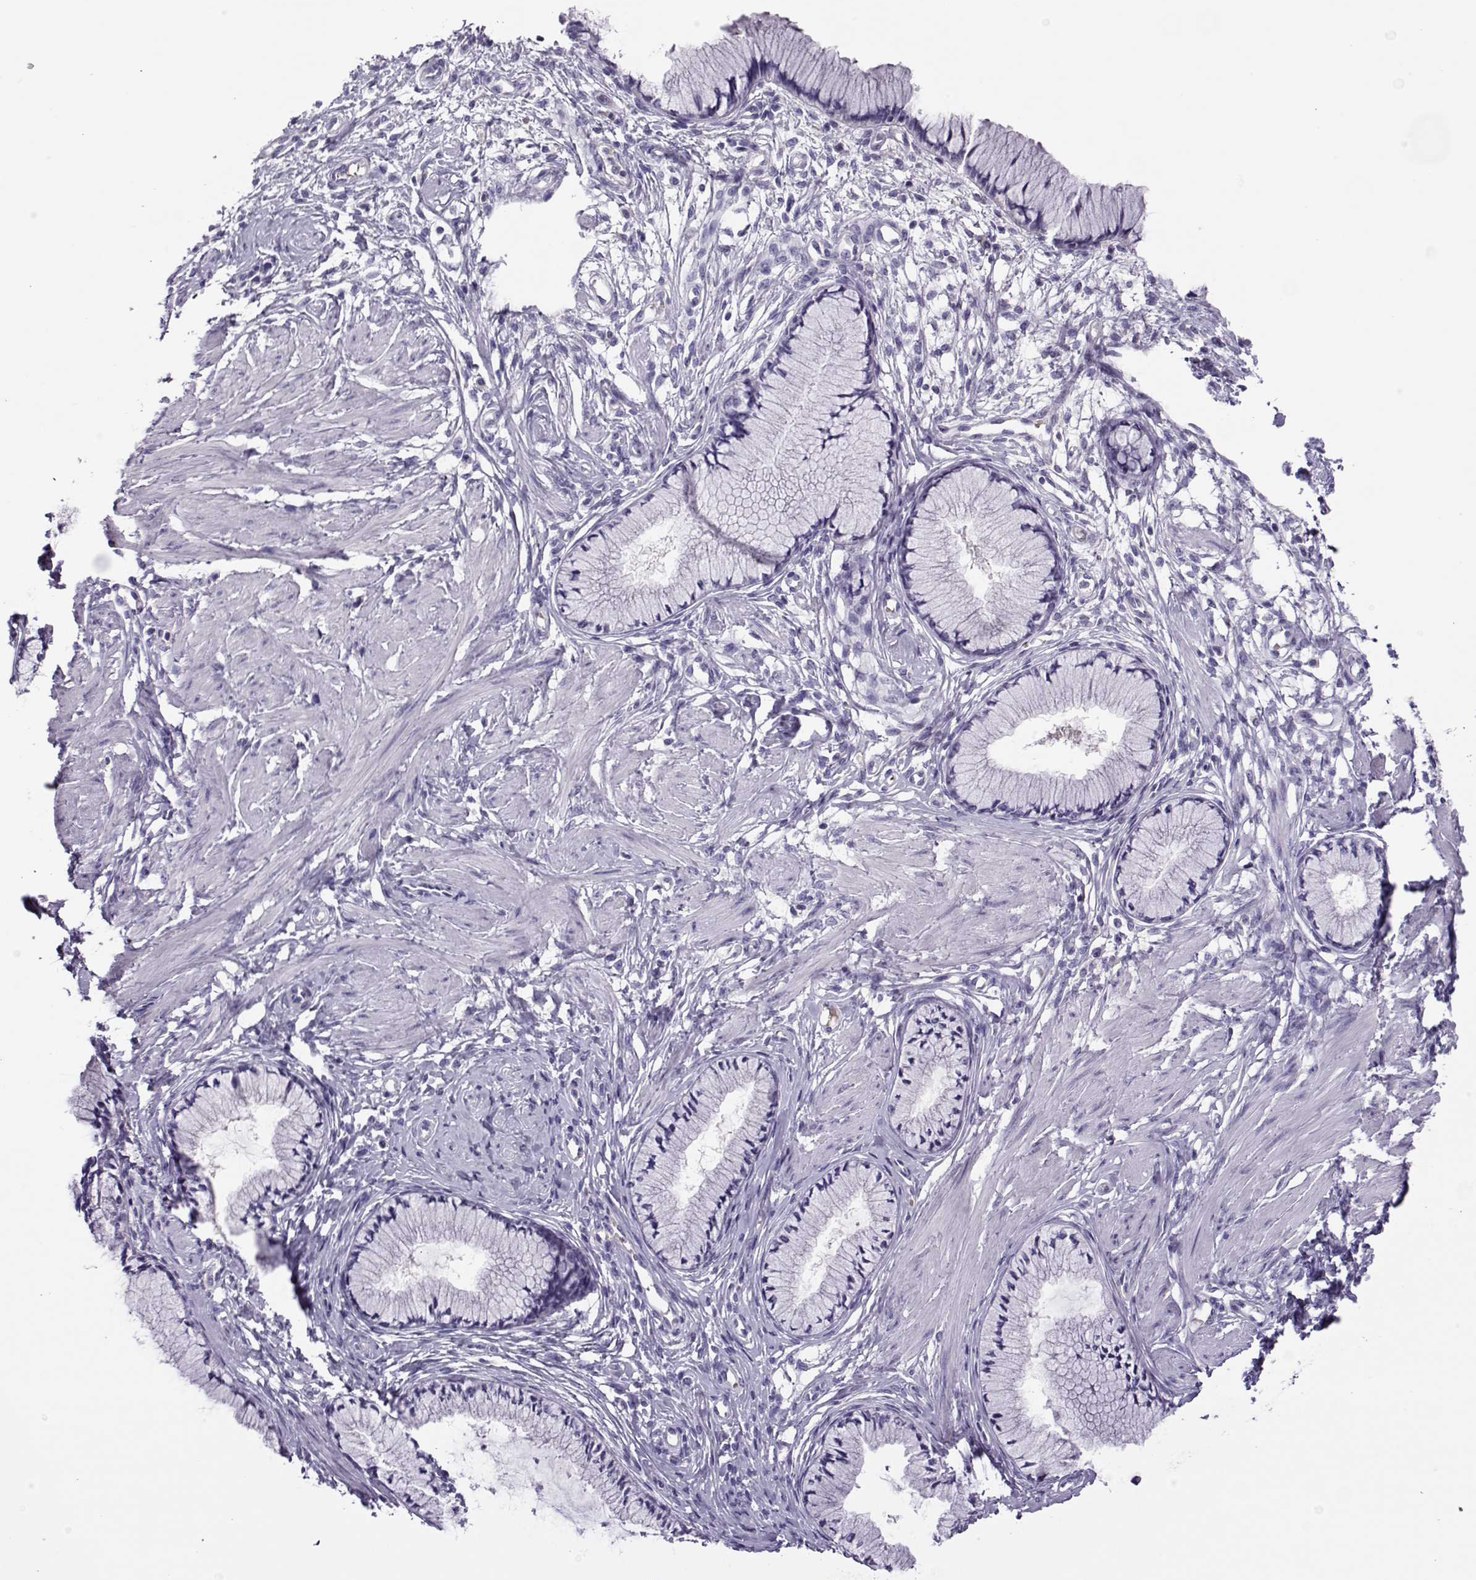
{"staining": {"intensity": "negative", "quantity": "none", "location": "none"}, "tissue": "cervix", "cell_type": "Glandular cells", "image_type": "normal", "snomed": [{"axis": "morphology", "description": "Normal tissue, NOS"}, {"axis": "topography", "description": "Cervix"}], "caption": "Photomicrograph shows no protein positivity in glandular cells of normal cervix. The staining was performed using DAB to visualize the protein expression in brown, while the nuclei were stained in blue with hematoxylin (Magnification: 20x).", "gene": "LINGO1", "patient": {"sex": "female", "age": 37}}